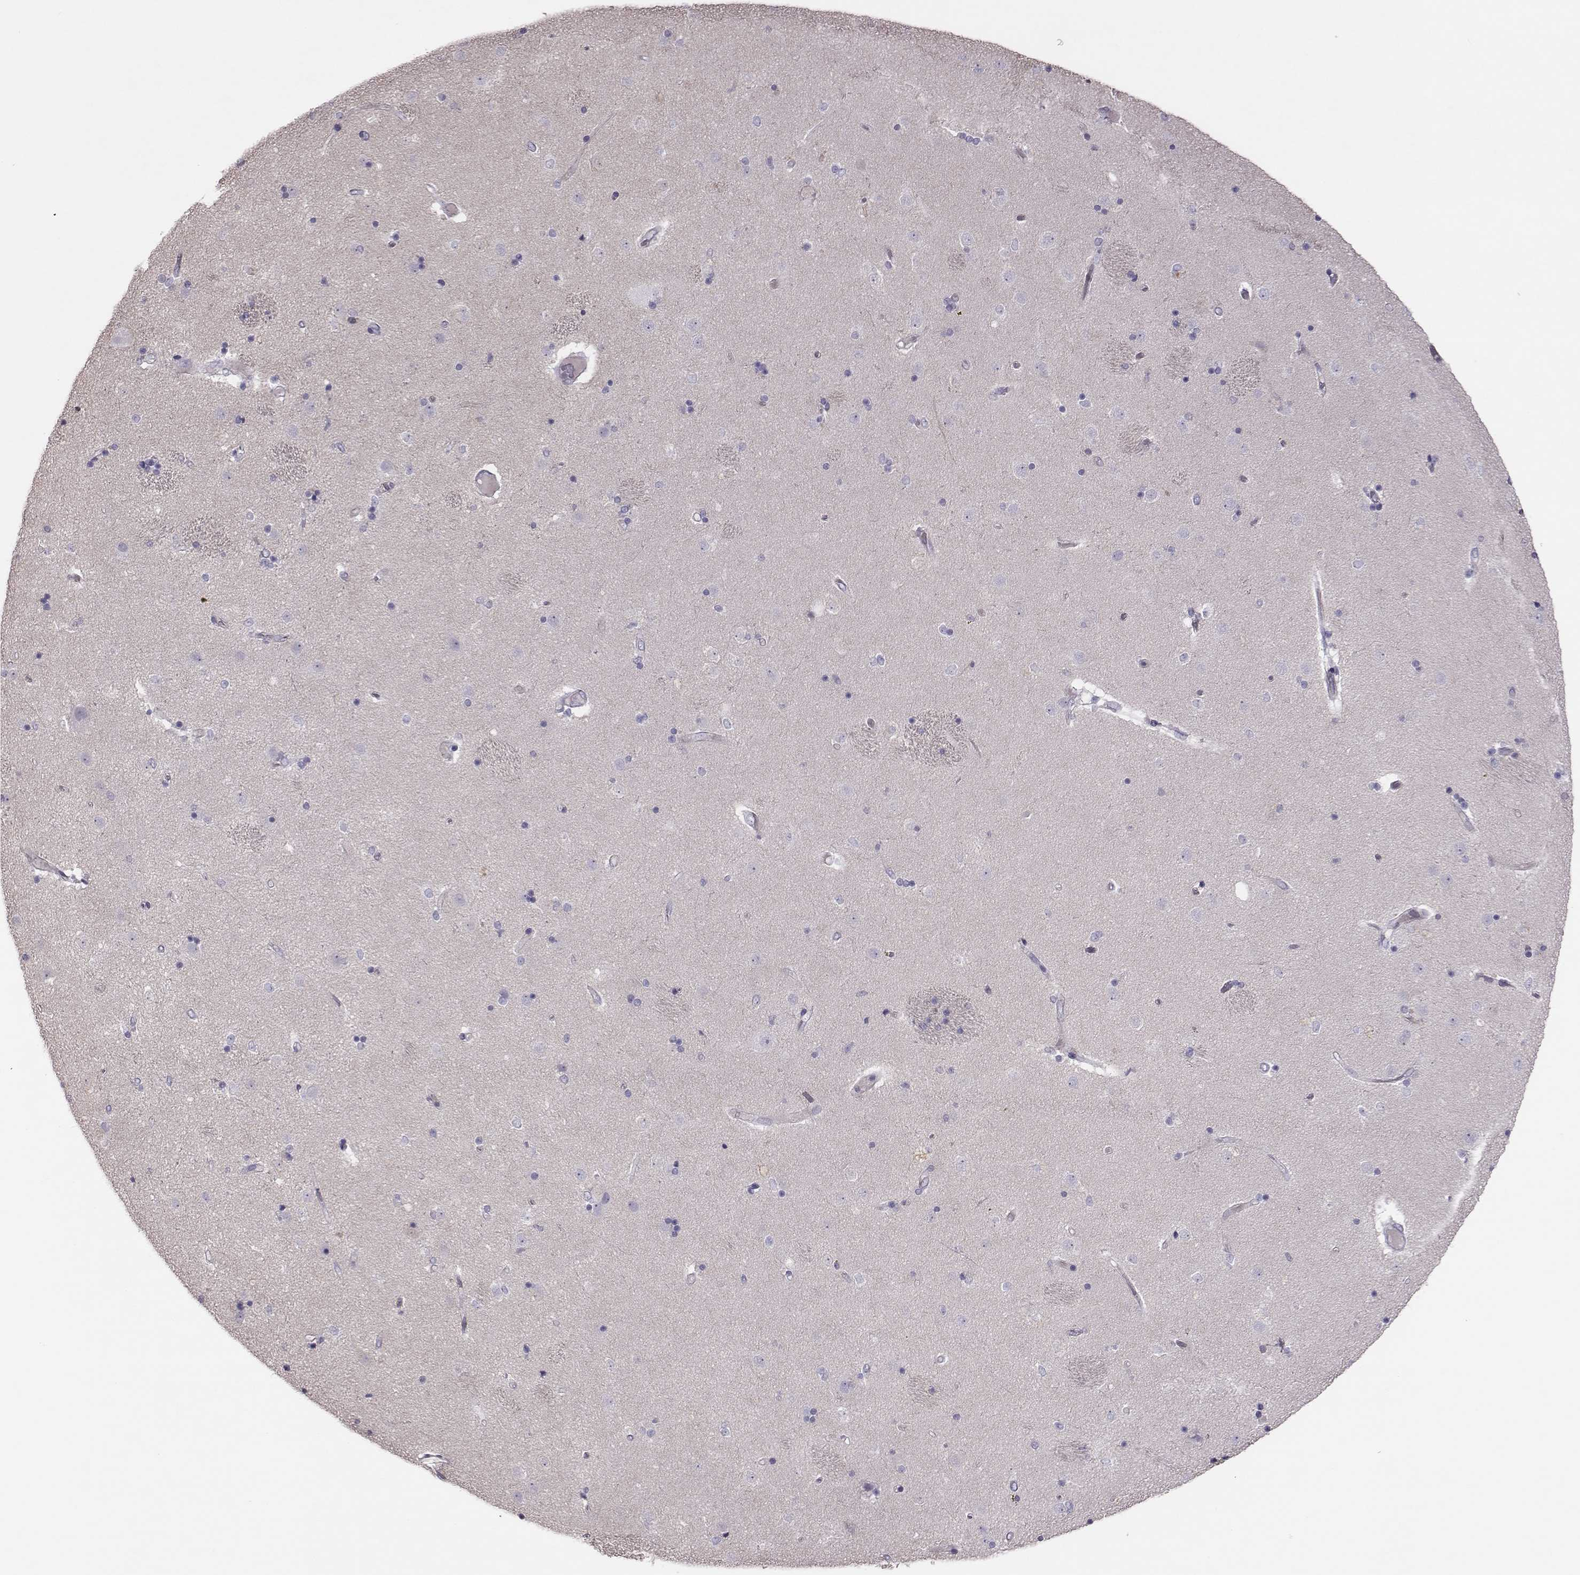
{"staining": {"intensity": "negative", "quantity": "none", "location": "none"}, "tissue": "caudate", "cell_type": "Glial cells", "image_type": "normal", "snomed": [{"axis": "morphology", "description": "Normal tissue, NOS"}, {"axis": "topography", "description": "Lateral ventricle wall"}], "caption": "Glial cells are negative for protein expression in unremarkable human caudate. (Immunohistochemistry (ihc), brightfield microscopy, high magnification).", "gene": "P2RY10", "patient": {"sex": "female", "age": 71}}